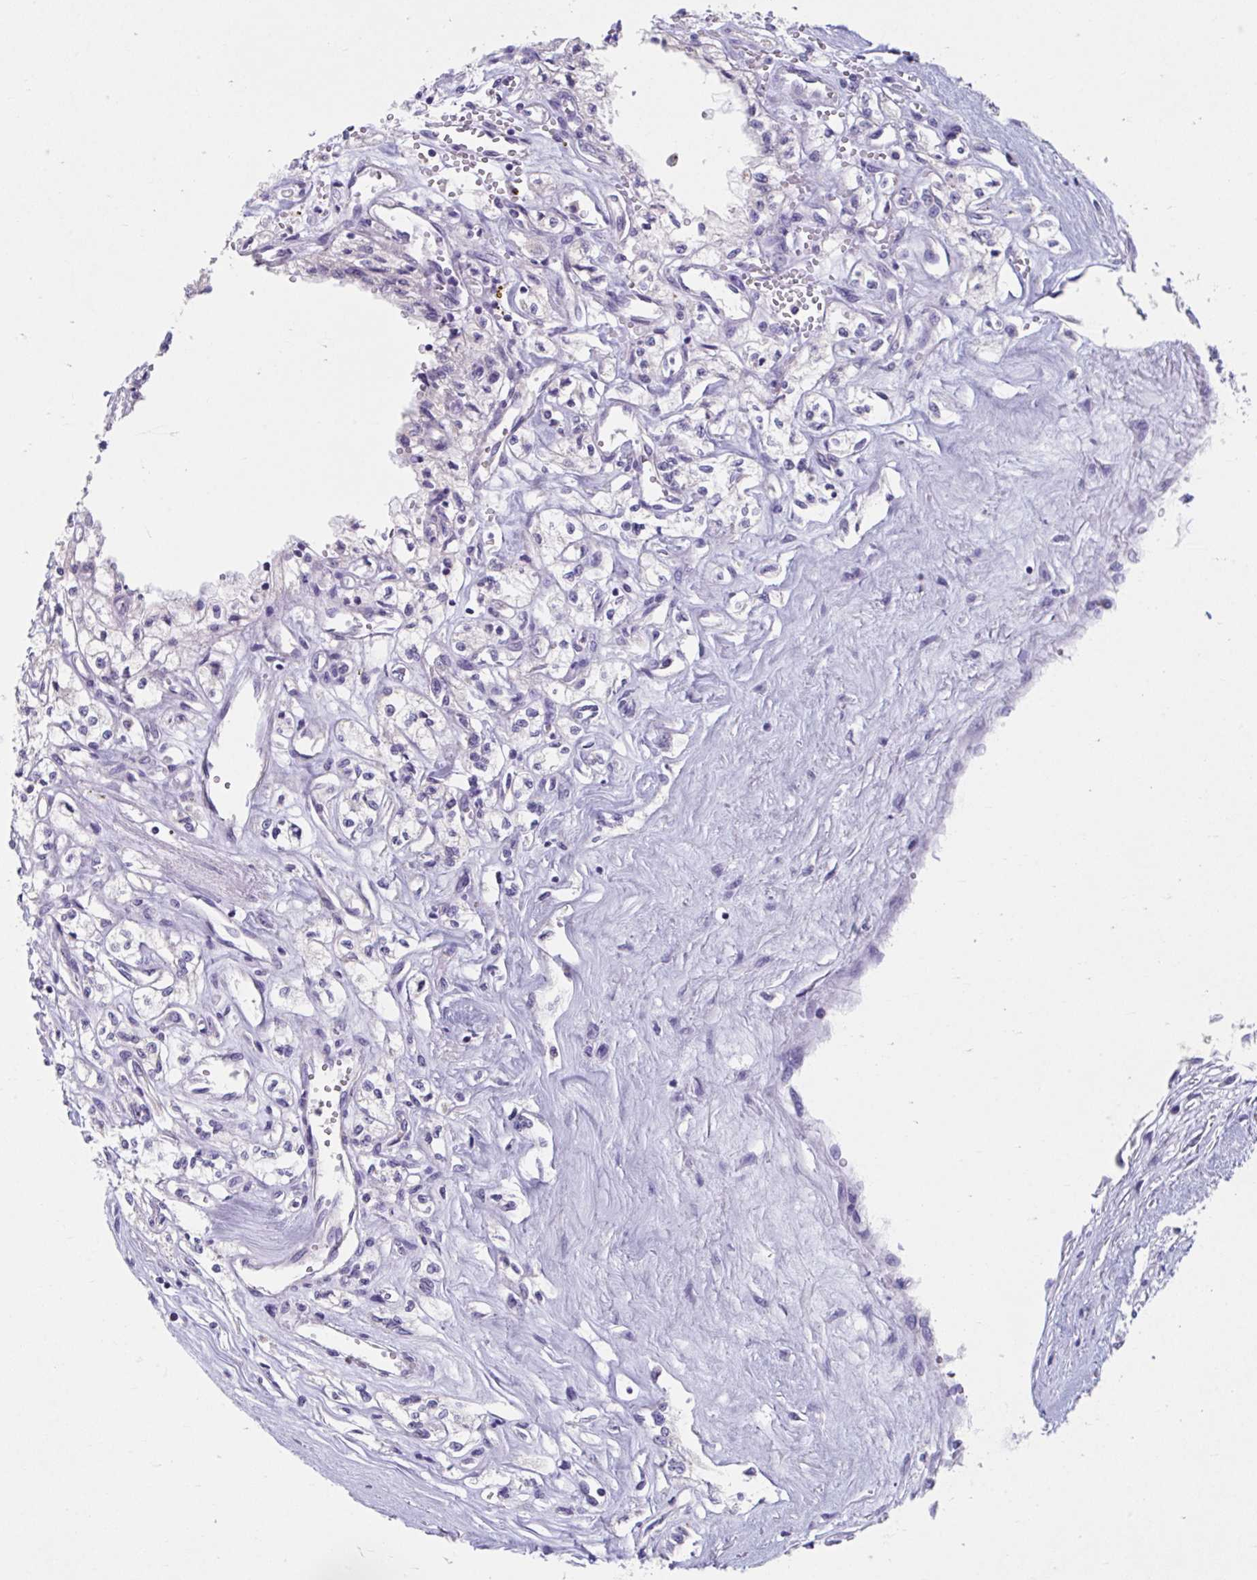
{"staining": {"intensity": "negative", "quantity": "none", "location": "none"}, "tissue": "renal cancer", "cell_type": "Tumor cells", "image_type": "cancer", "snomed": [{"axis": "morphology", "description": "Adenocarcinoma, NOS"}, {"axis": "topography", "description": "Kidney"}], "caption": "High magnification brightfield microscopy of adenocarcinoma (renal) stained with DAB (3,3'-diaminobenzidine) (brown) and counterstained with hematoxylin (blue): tumor cells show no significant positivity.", "gene": "GPR162", "patient": {"sex": "male", "age": 56}}